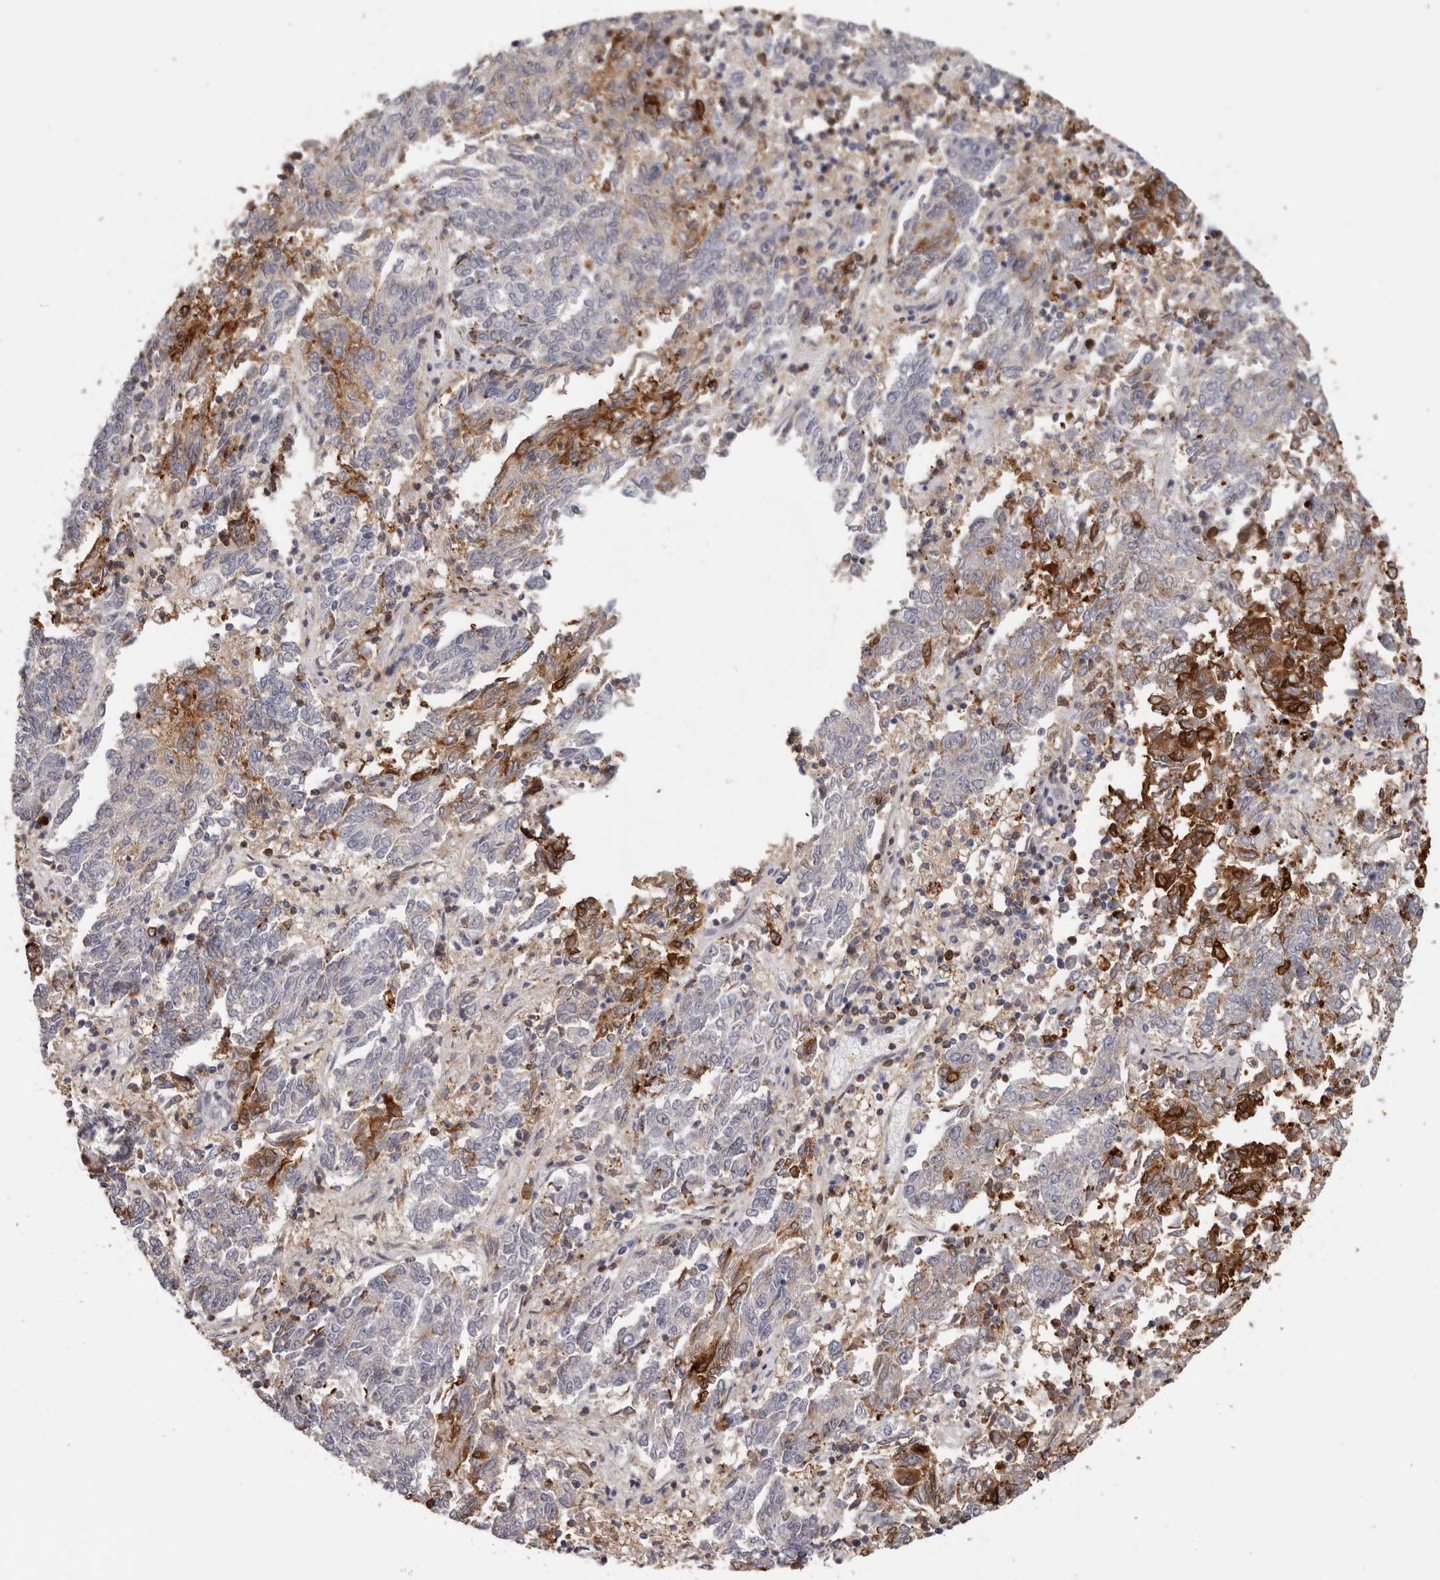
{"staining": {"intensity": "strong", "quantity": "<25%", "location": "cytoplasmic/membranous,nuclear"}, "tissue": "endometrial cancer", "cell_type": "Tumor cells", "image_type": "cancer", "snomed": [{"axis": "morphology", "description": "Adenocarcinoma, NOS"}, {"axis": "topography", "description": "Endometrium"}], "caption": "Adenocarcinoma (endometrial) stained with immunohistochemistry shows strong cytoplasmic/membranous and nuclear positivity in approximately <25% of tumor cells.", "gene": "PRR12", "patient": {"sex": "female", "age": 80}}